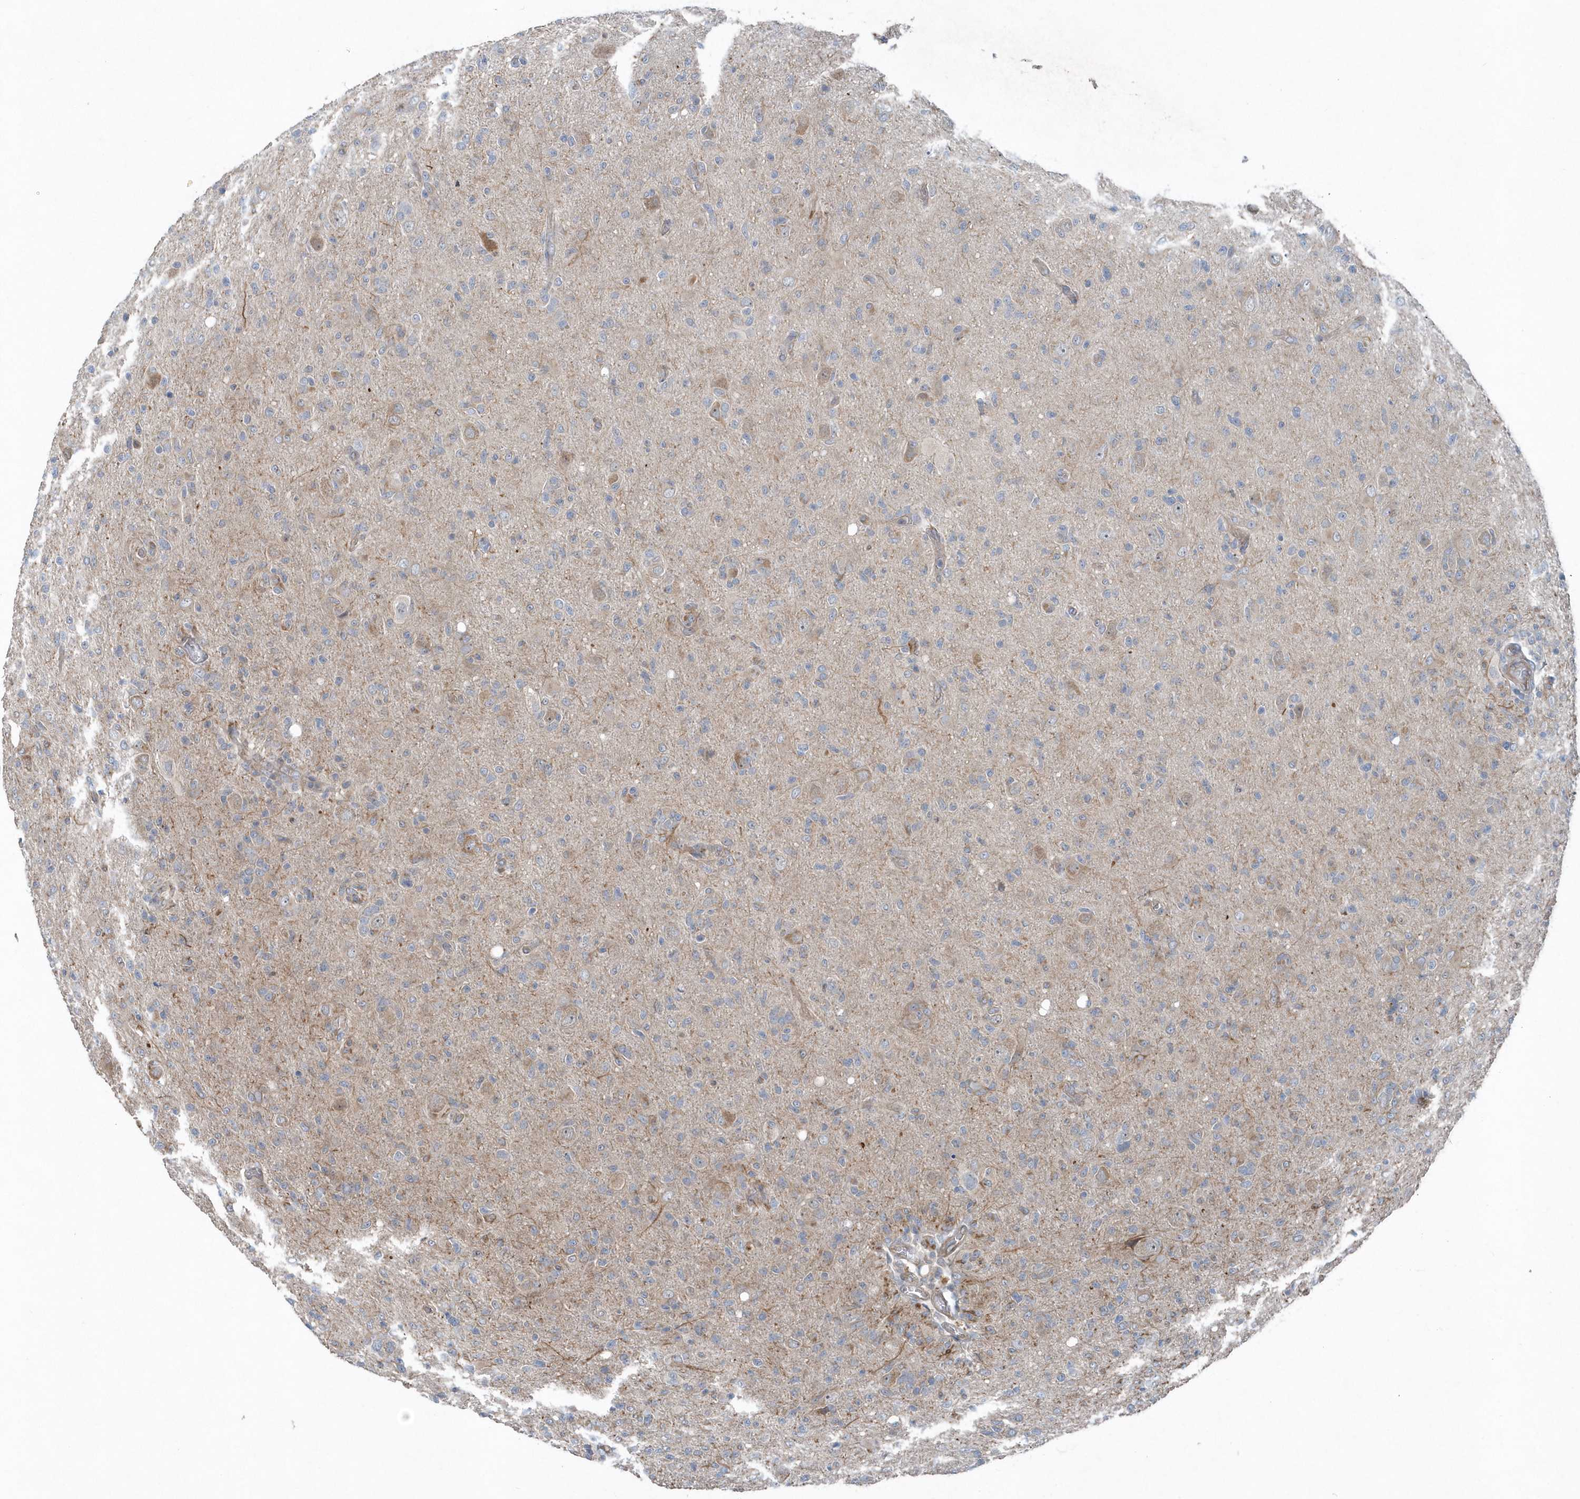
{"staining": {"intensity": "weak", "quantity": "<25%", "location": "cytoplasmic/membranous"}, "tissue": "glioma", "cell_type": "Tumor cells", "image_type": "cancer", "snomed": [{"axis": "morphology", "description": "Glioma, malignant, High grade"}, {"axis": "topography", "description": "Brain"}], "caption": "High power microscopy image of an immunohistochemistry histopathology image of malignant glioma (high-grade), revealing no significant staining in tumor cells.", "gene": "MCC", "patient": {"sex": "female", "age": 57}}